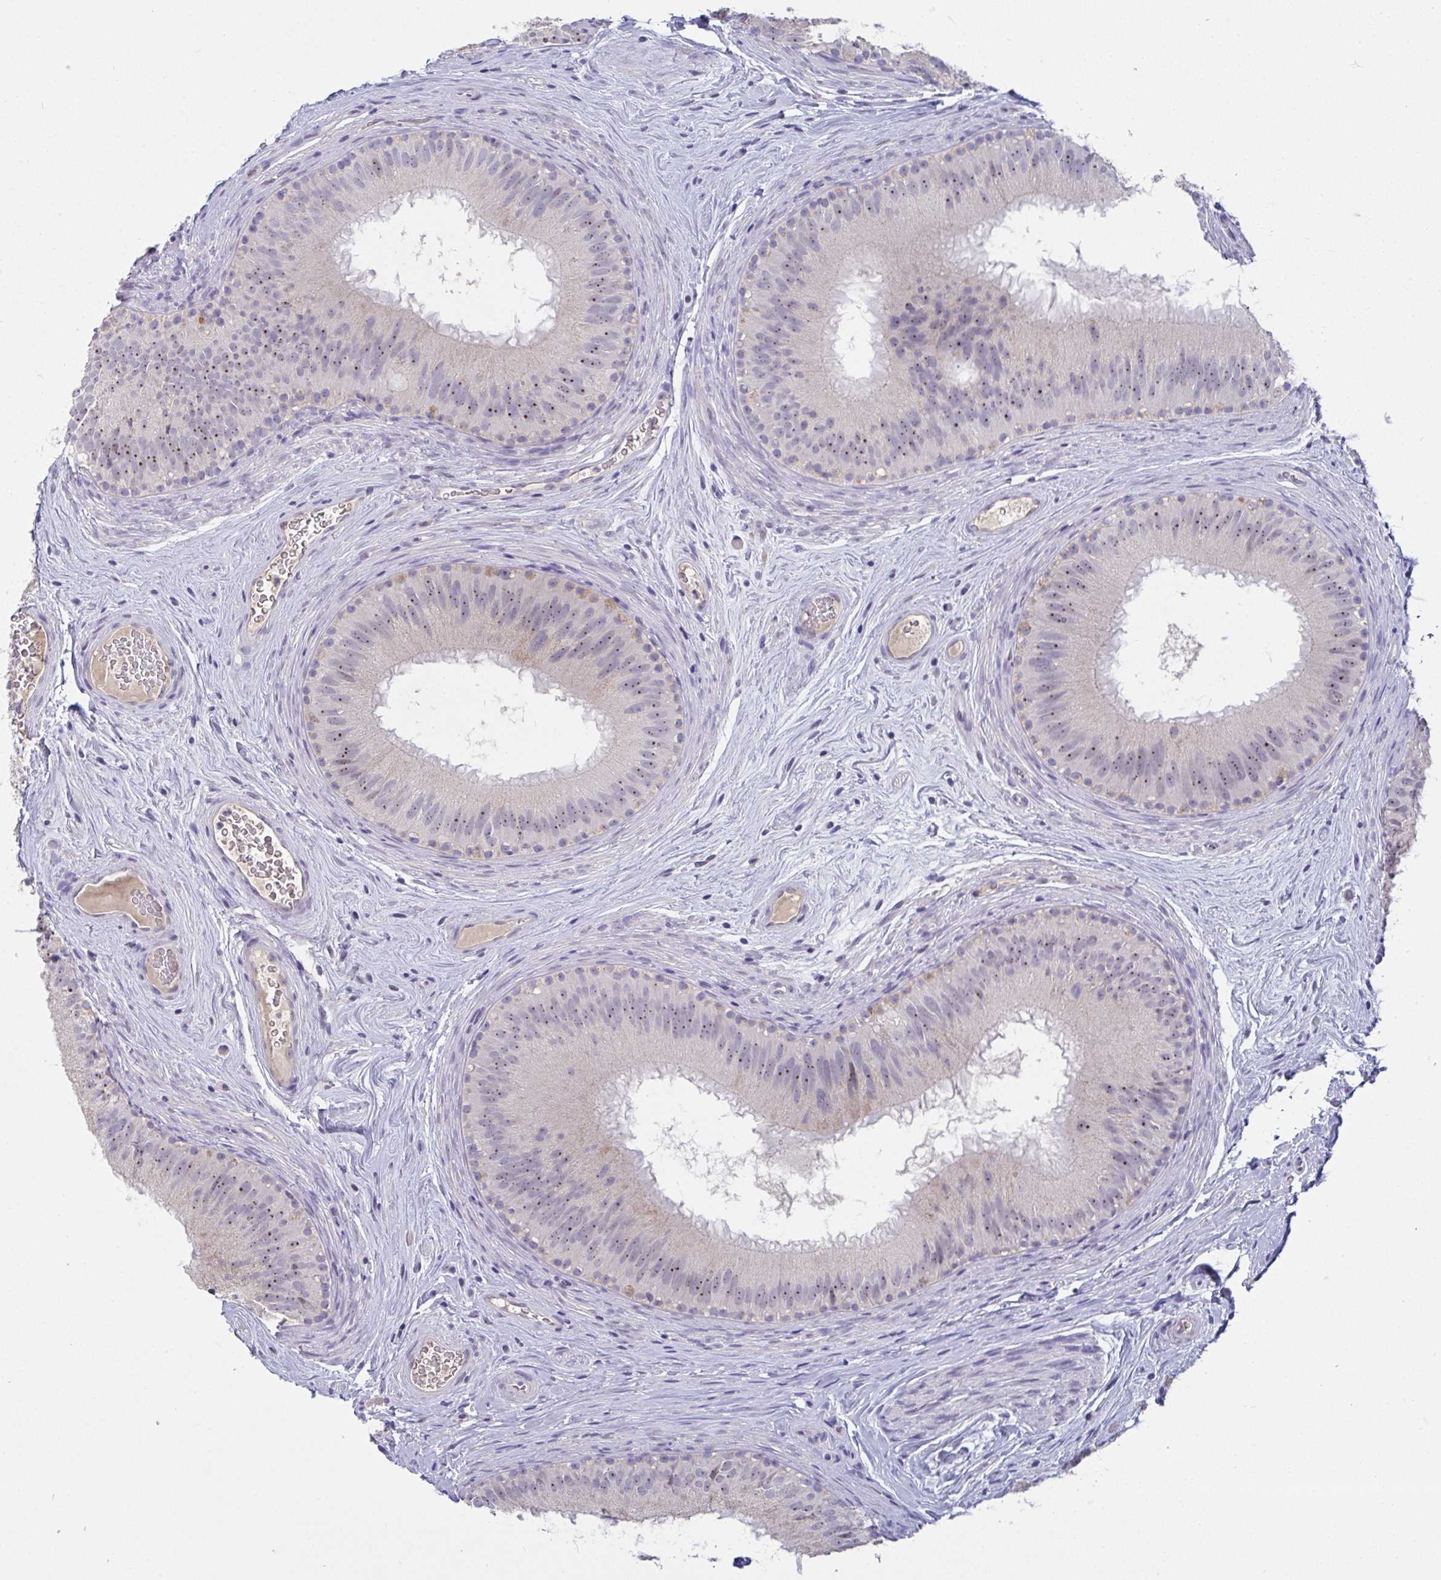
{"staining": {"intensity": "weak", "quantity": "25%-75%", "location": "nuclear"}, "tissue": "epididymis", "cell_type": "Glandular cells", "image_type": "normal", "snomed": [{"axis": "morphology", "description": "Normal tissue, NOS"}, {"axis": "topography", "description": "Epididymis"}], "caption": "IHC of normal human epididymis shows low levels of weak nuclear staining in about 25%-75% of glandular cells.", "gene": "MYC", "patient": {"sex": "male", "age": 44}}